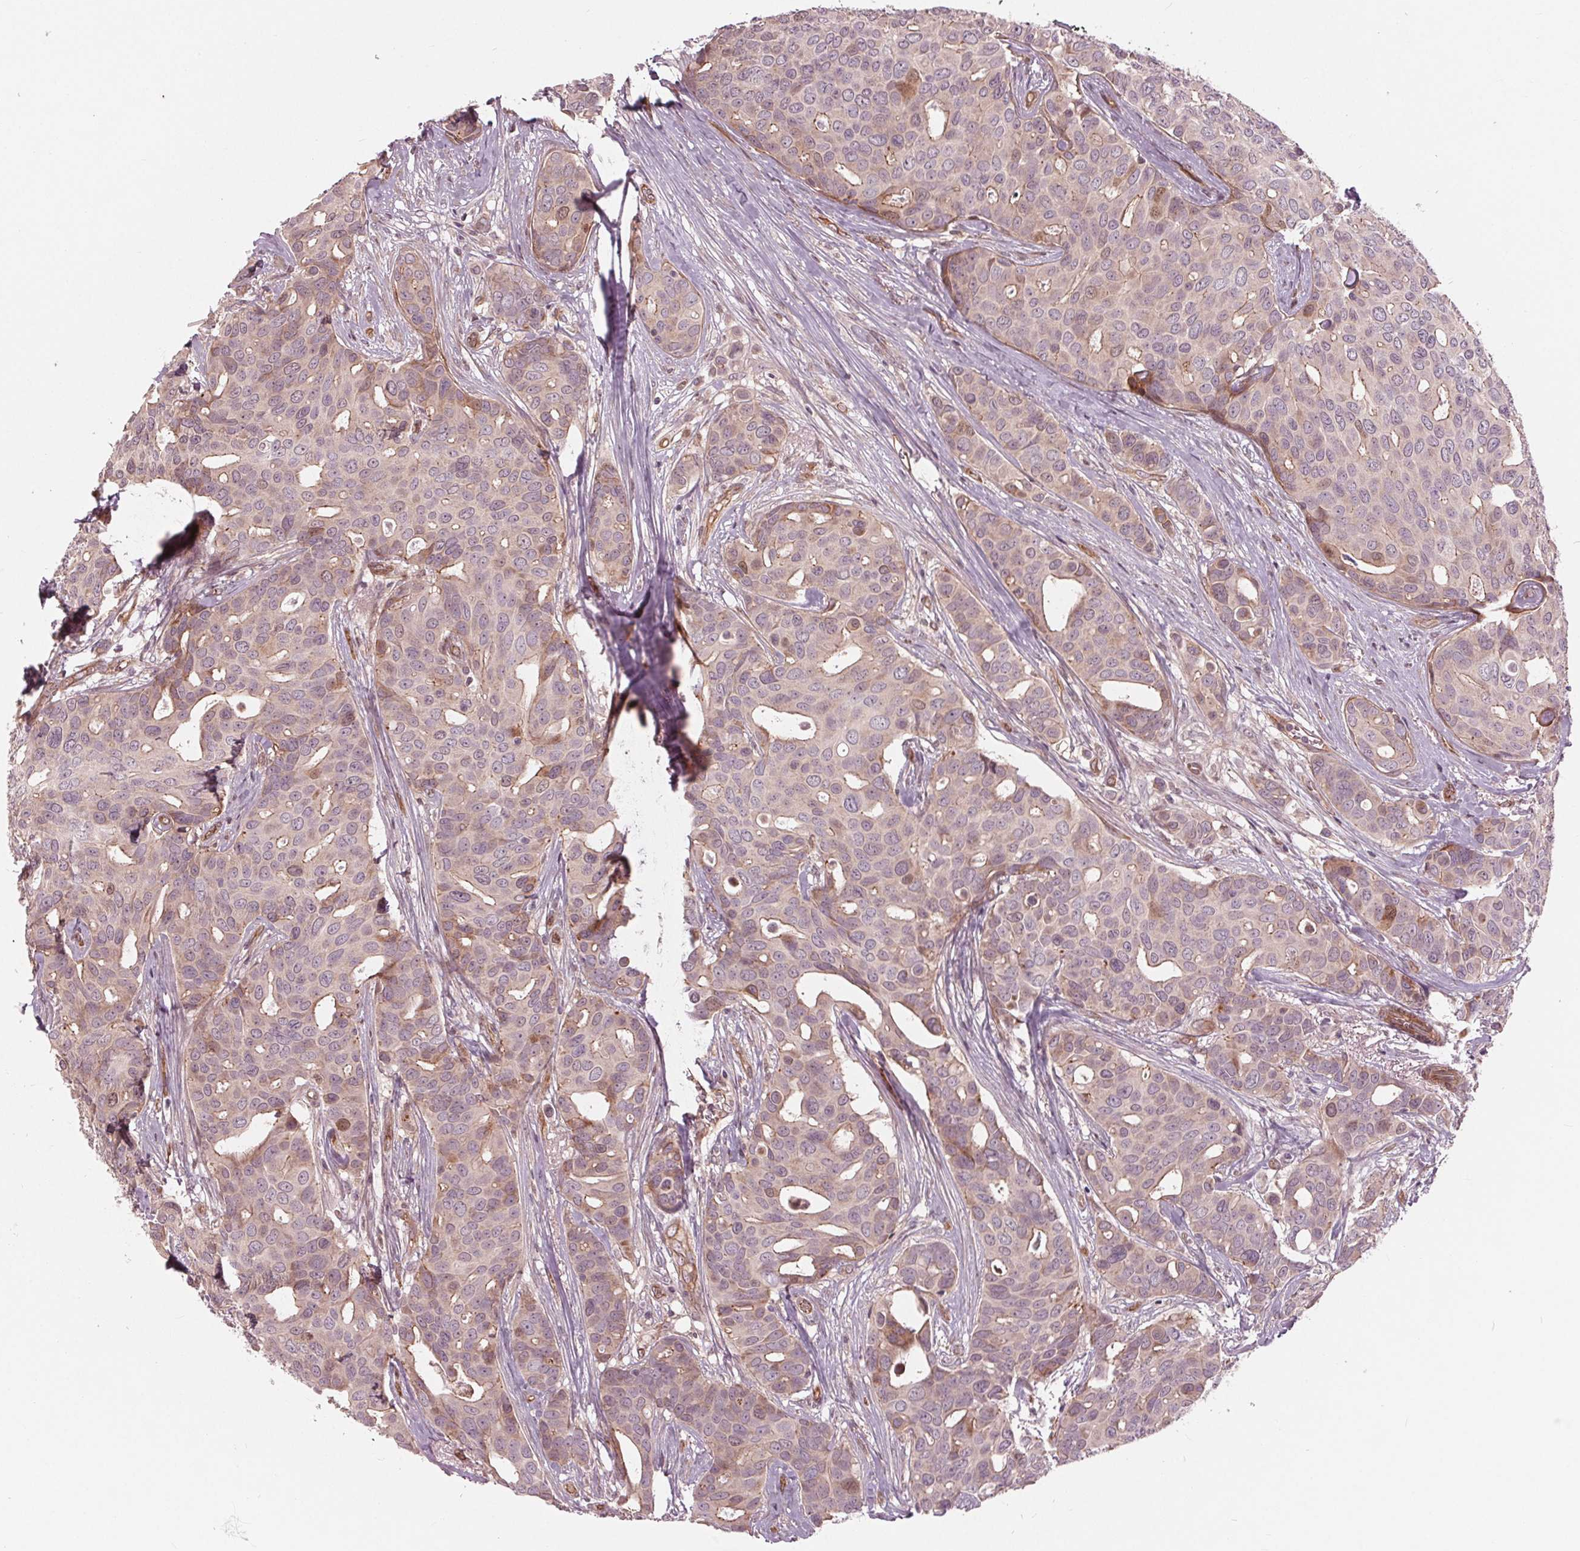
{"staining": {"intensity": "moderate", "quantity": "<25%", "location": "nuclear"}, "tissue": "breast cancer", "cell_type": "Tumor cells", "image_type": "cancer", "snomed": [{"axis": "morphology", "description": "Duct carcinoma"}, {"axis": "topography", "description": "Breast"}], "caption": "The immunohistochemical stain highlights moderate nuclear positivity in tumor cells of breast intraductal carcinoma tissue. (Stains: DAB in brown, nuclei in blue, Microscopy: brightfield microscopy at high magnification).", "gene": "TXNIP", "patient": {"sex": "female", "age": 54}}